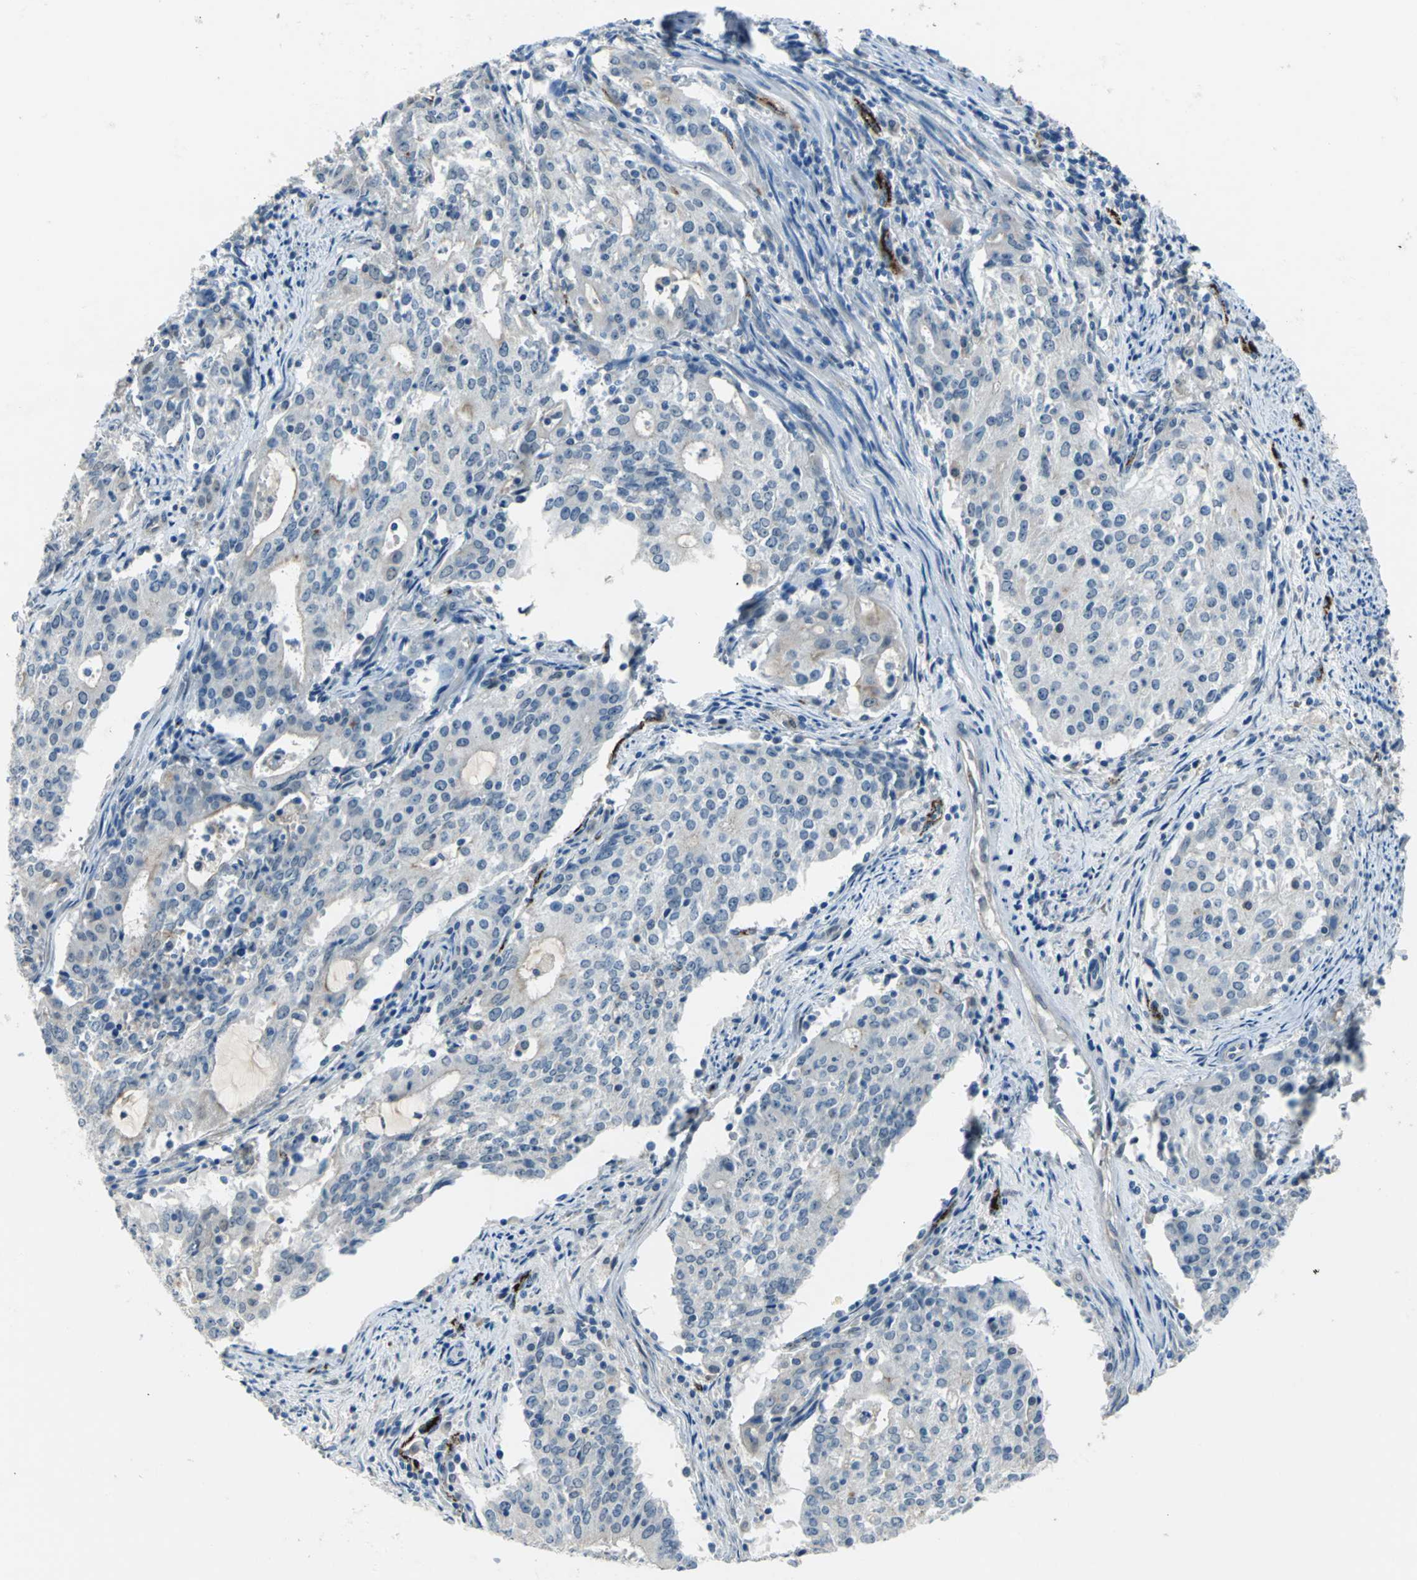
{"staining": {"intensity": "moderate", "quantity": "<25%", "location": "cytoplasmic/membranous"}, "tissue": "cervical cancer", "cell_type": "Tumor cells", "image_type": "cancer", "snomed": [{"axis": "morphology", "description": "Adenocarcinoma, NOS"}, {"axis": "topography", "description": "Cervix"}], "caption": "Cervical adenocarcinoma was stained to show a protein in brown. There is low levels of moderate cytoplasmic/membranous expression in approximately <25% of tumor cells.", "gene": "SELP", "patient": {"sex": "female", "age": 44}}